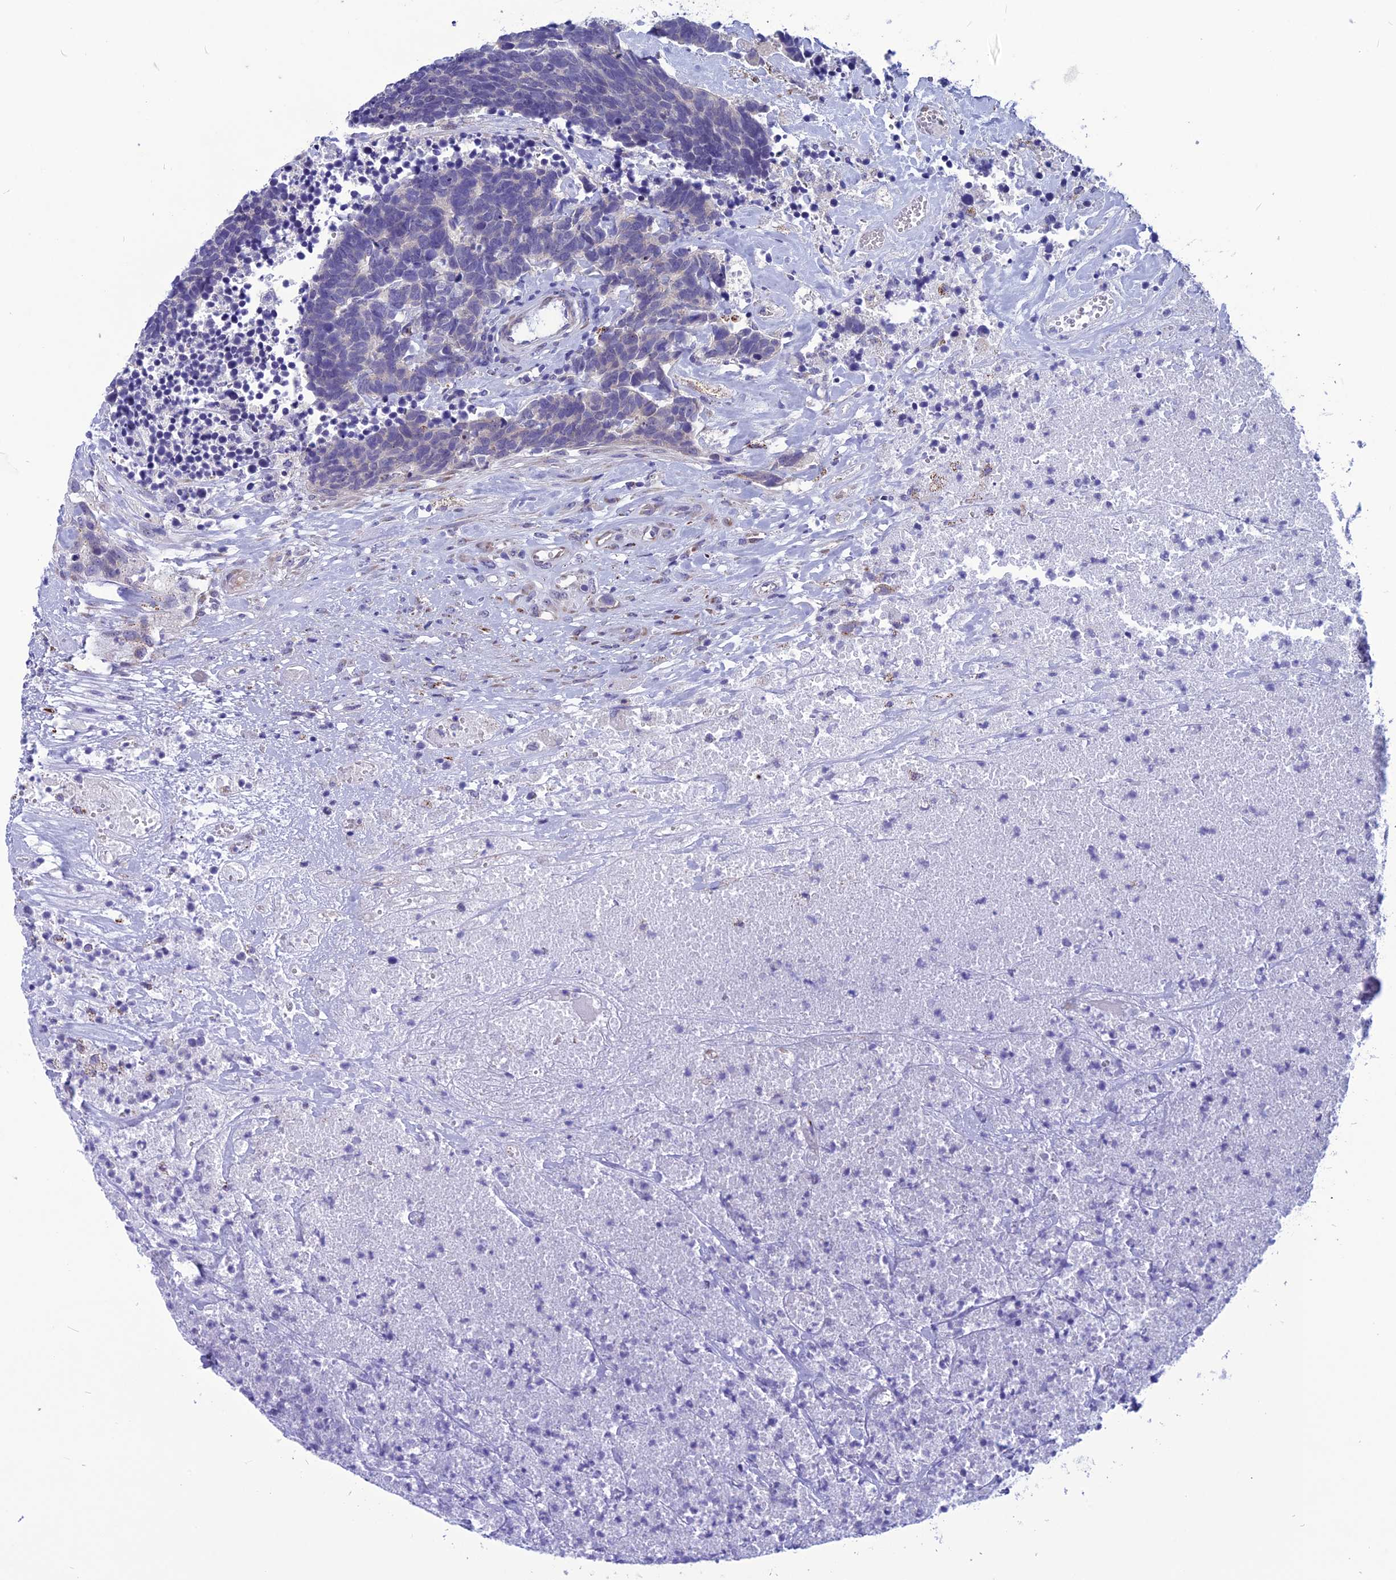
{"staining": {"intensity": "negative", "quantity": "none", "location": "none"}, "tissue": "carcinoid", "cell_type": "Tumor cells", "image_type": "cancer", "snomed": [{"axis": "morphology", "description": "Carcinoma, NOS"}, {"axis": "morphology", "description": "Carcinoid, malignant, NOS"}, {"axis": "topography", "description": "Urinary bladder"}], "caption": "Tumor cells are negative for protein expression in human carcinoid.", "gene": "PSMF1", "patient": {"sex": "male", "age": 57}}